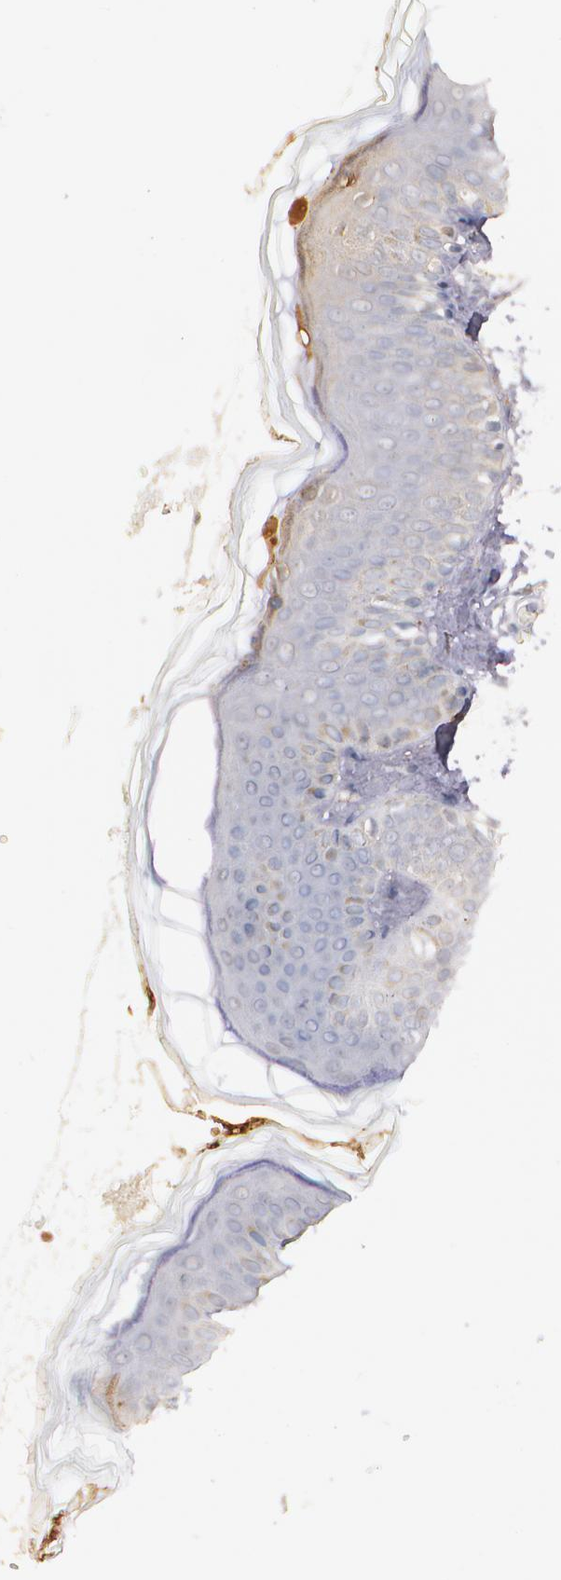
{"staining": {"intensity": "negative", "quantity": "none", "location": "none"}, "tissue": "skin", "cell_type": "Fibroblasts", "image_type": "normal", "snomed": [{"axis": "morphology", "description": "Normal tissue, NOS"}, {"axis": "topography", "description": "Skin"}], "caption": "IHC micrograph of normal skin: skin stained with DAB (3,3'-diaminobenzidine) reveals no significant protein staining in fibroblasts. (Stains: DAB (3,3'-diaminobenzidine) immunohistochemistry with hematoxylin counter stain, Microscopy: brightfield microscopy at high magnification).", "gene": "PTS", "patient": {"sex": "female", "age": 4}}